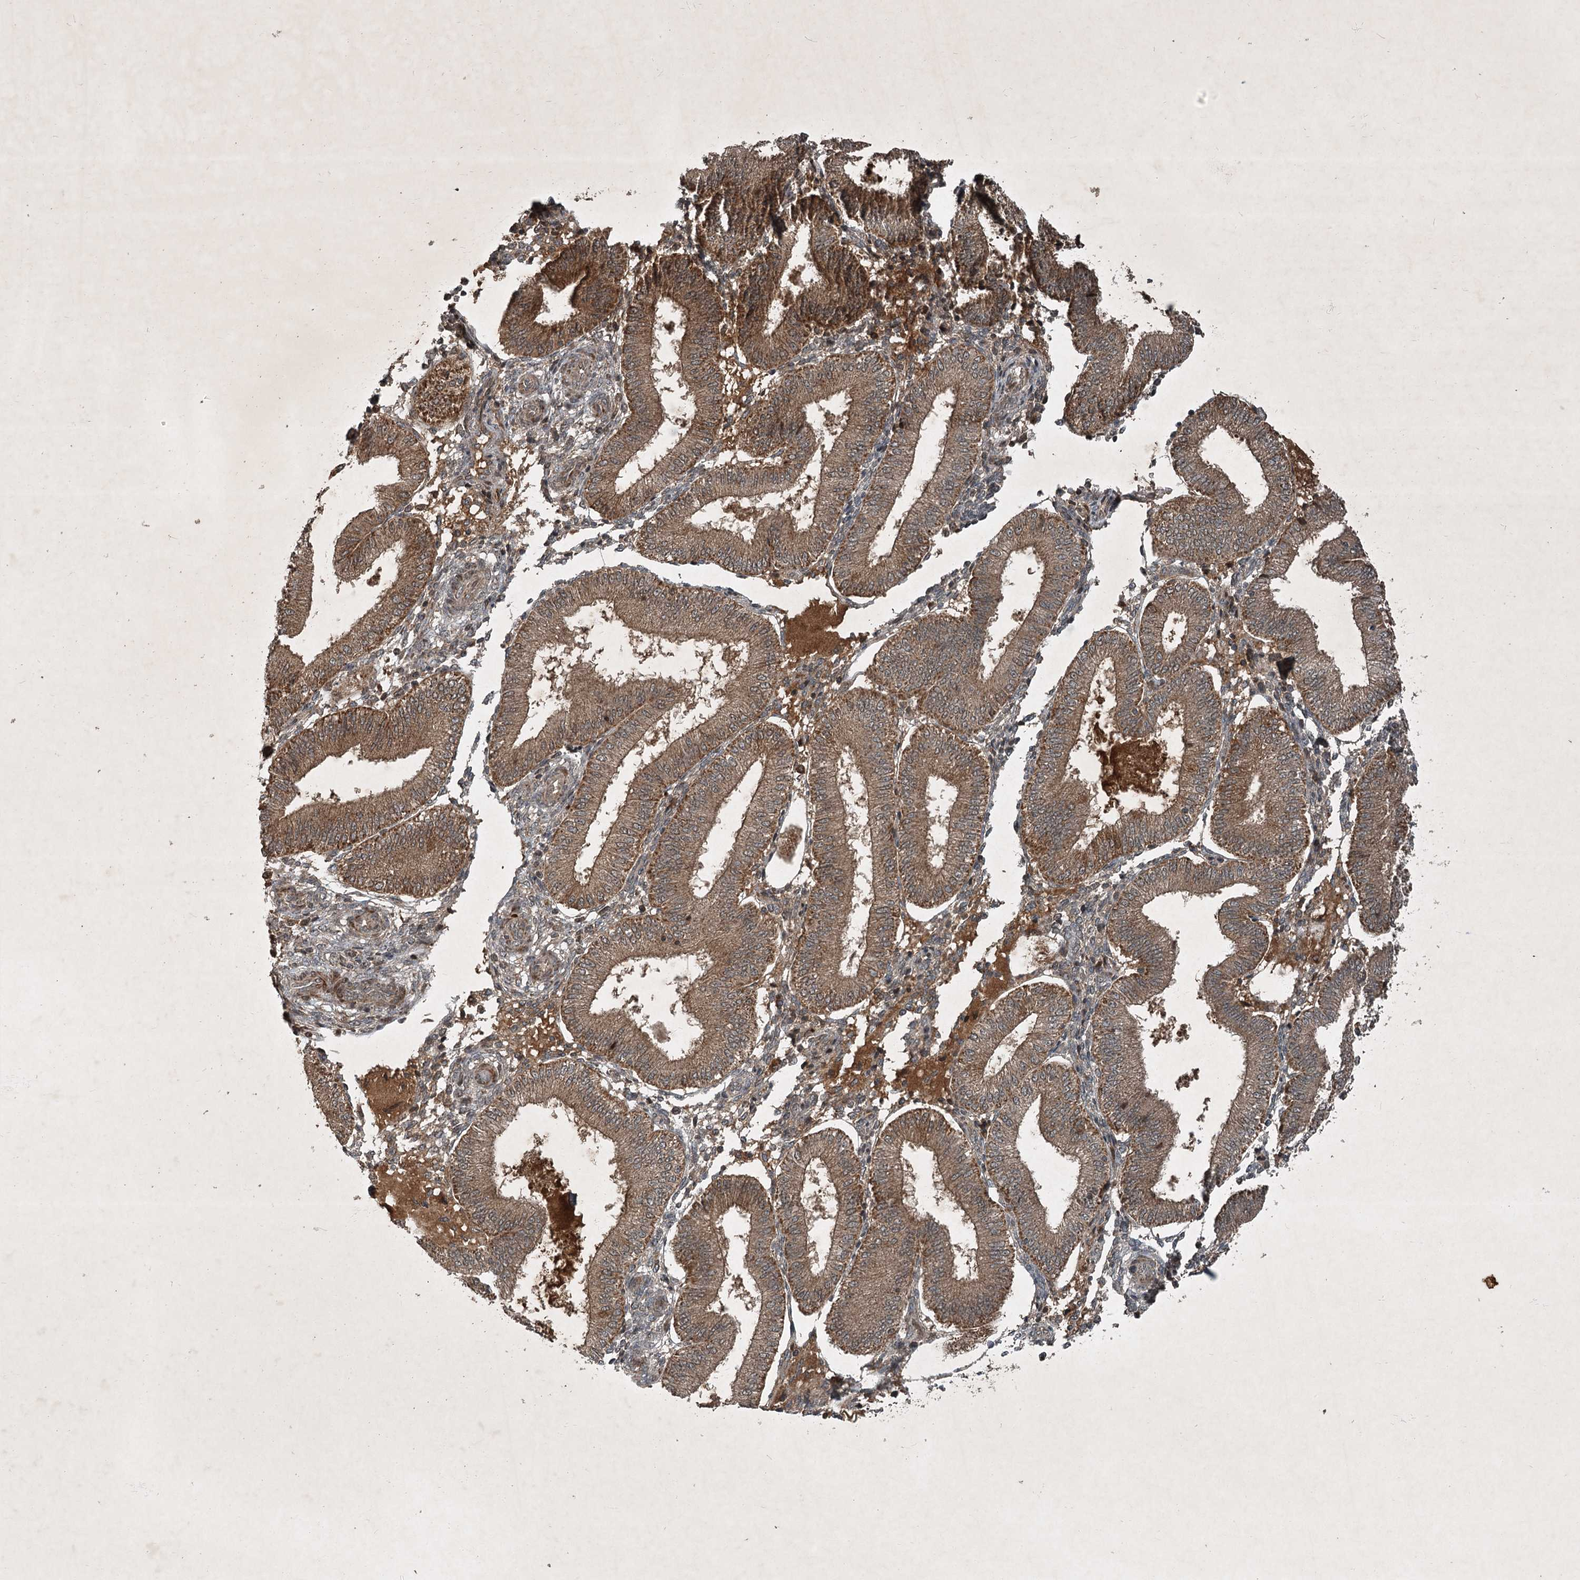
{"staining": {"intensity": "moderate", "quantity": "<25%", "location": "cytoplasmic/membranous"}, "tissue": "endometrium", "cell_type": "Cells in endometrial stroma", "image_type": "normal", "snomed": [{"axis": "morphology", "description": "Normal tissue, NOS"}, {"axis": "topography", "description": "Endometrium"}], "caption": "Approximately <25% of cells in endometrial stroma in benign human endometrium show moderate cytoplasmic/membranous protein positivity as visualized by brown immunohistochemical staining.", "gene": "UNC93A", "patient": {"sex": "female", "age": 39}}